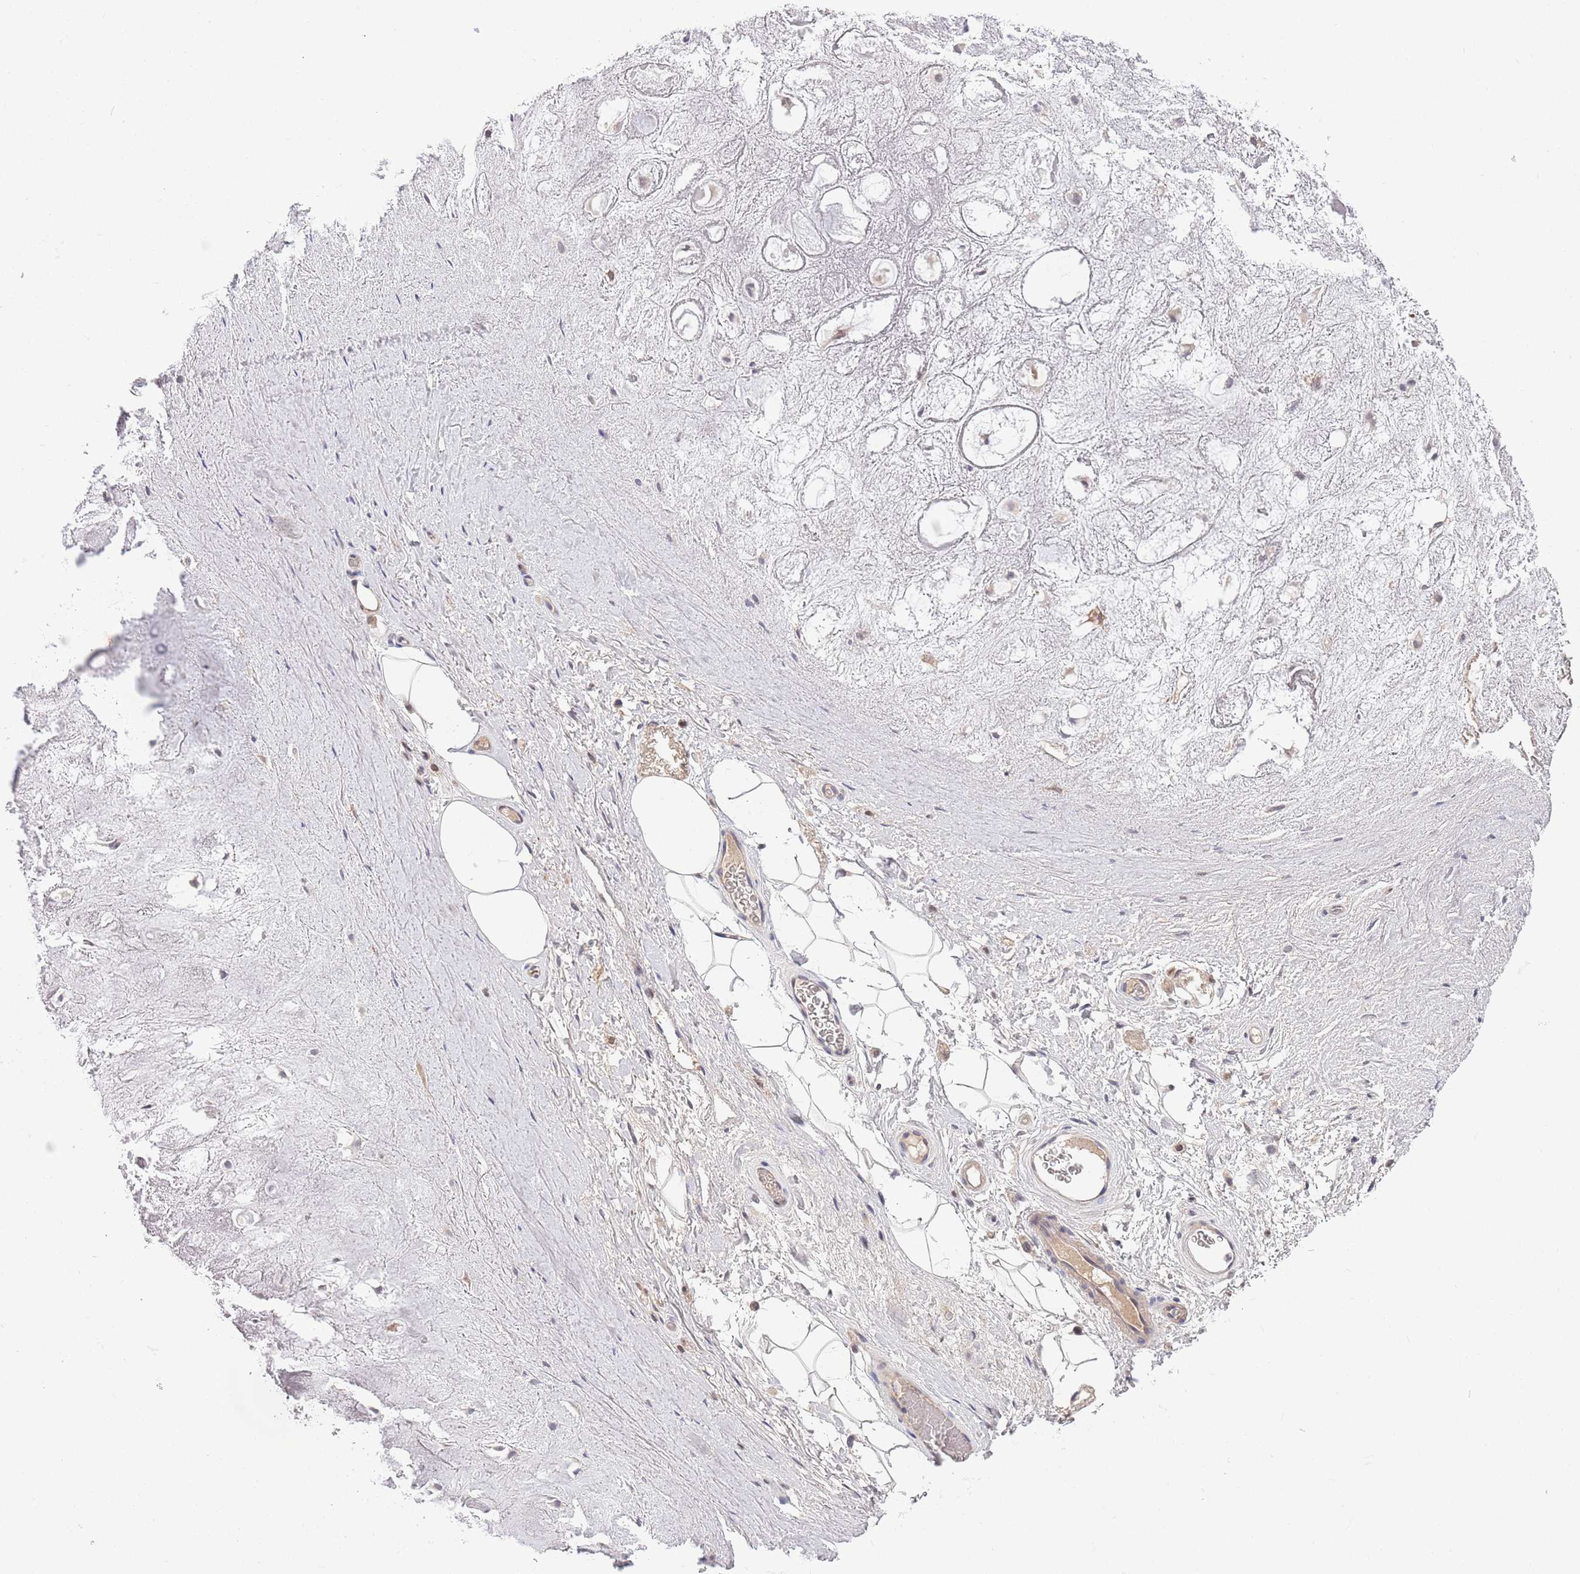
{"staining": {"intensity": "negative", "quantity": "none", "location": "none"}, "tissue": "adipose tissue", "cell_type": "Adipocytes", "image_type": "normal", "snomed": [{"axis": "morphology", "description": "Normal tissue, NOS"}, {"axis": "topography", "description": "Cartilage tissue"}], "caption": "Immunohistochemical staining of unremarkable human adipose tissue demonstrates no significant expression in adipocytes. The staining was performed using DAB (3,3'-diaminobenzidine) to visualize the protein expression in brown, while the nuclei were stained in blue with hematoxylin (Magnification: 20x).", "gene": "NLRP6", "patient": {"sex": "male", "age": 81}}